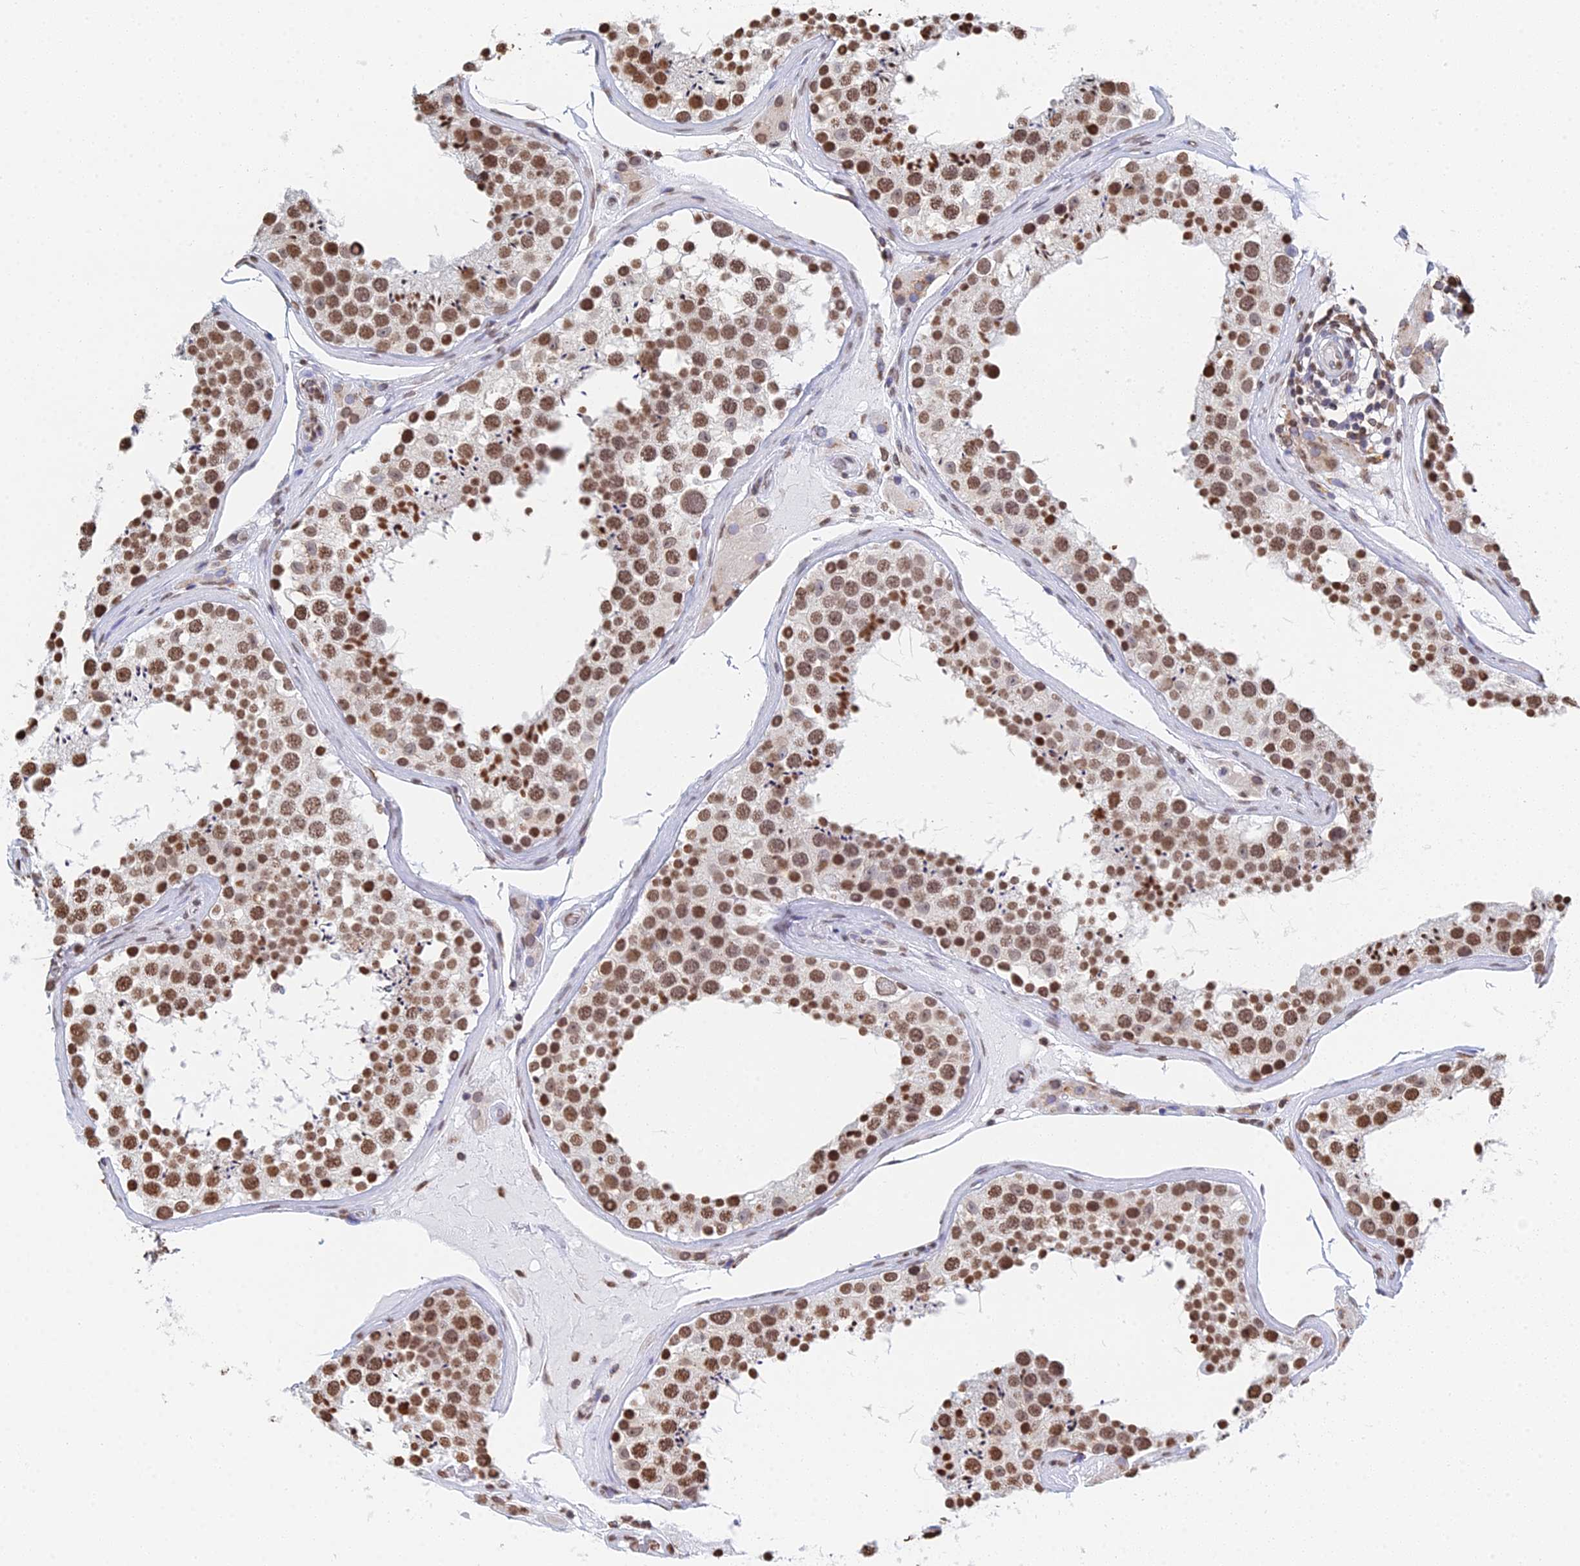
{"staining": {"intensity": "moderate", "quantity": ">75%", "location": "nuclear"}, "tissue": "testis", "cell_type": "Cells in seminiferous ducts", "image_type": "normal", "snomed": [{"axis": "morphology", "description": "Normal tissue, NOS"}, {"axis": "topography", "description": "Testis"}], "caption": "Cells in seminiferous ducts reveal medium levels of moderate nuclear positivity in about >75% of cells in benign testis. Nuclei are stained in blue.", "gene": "GBP3", "patient": {"sex": "male", "age": 46}}